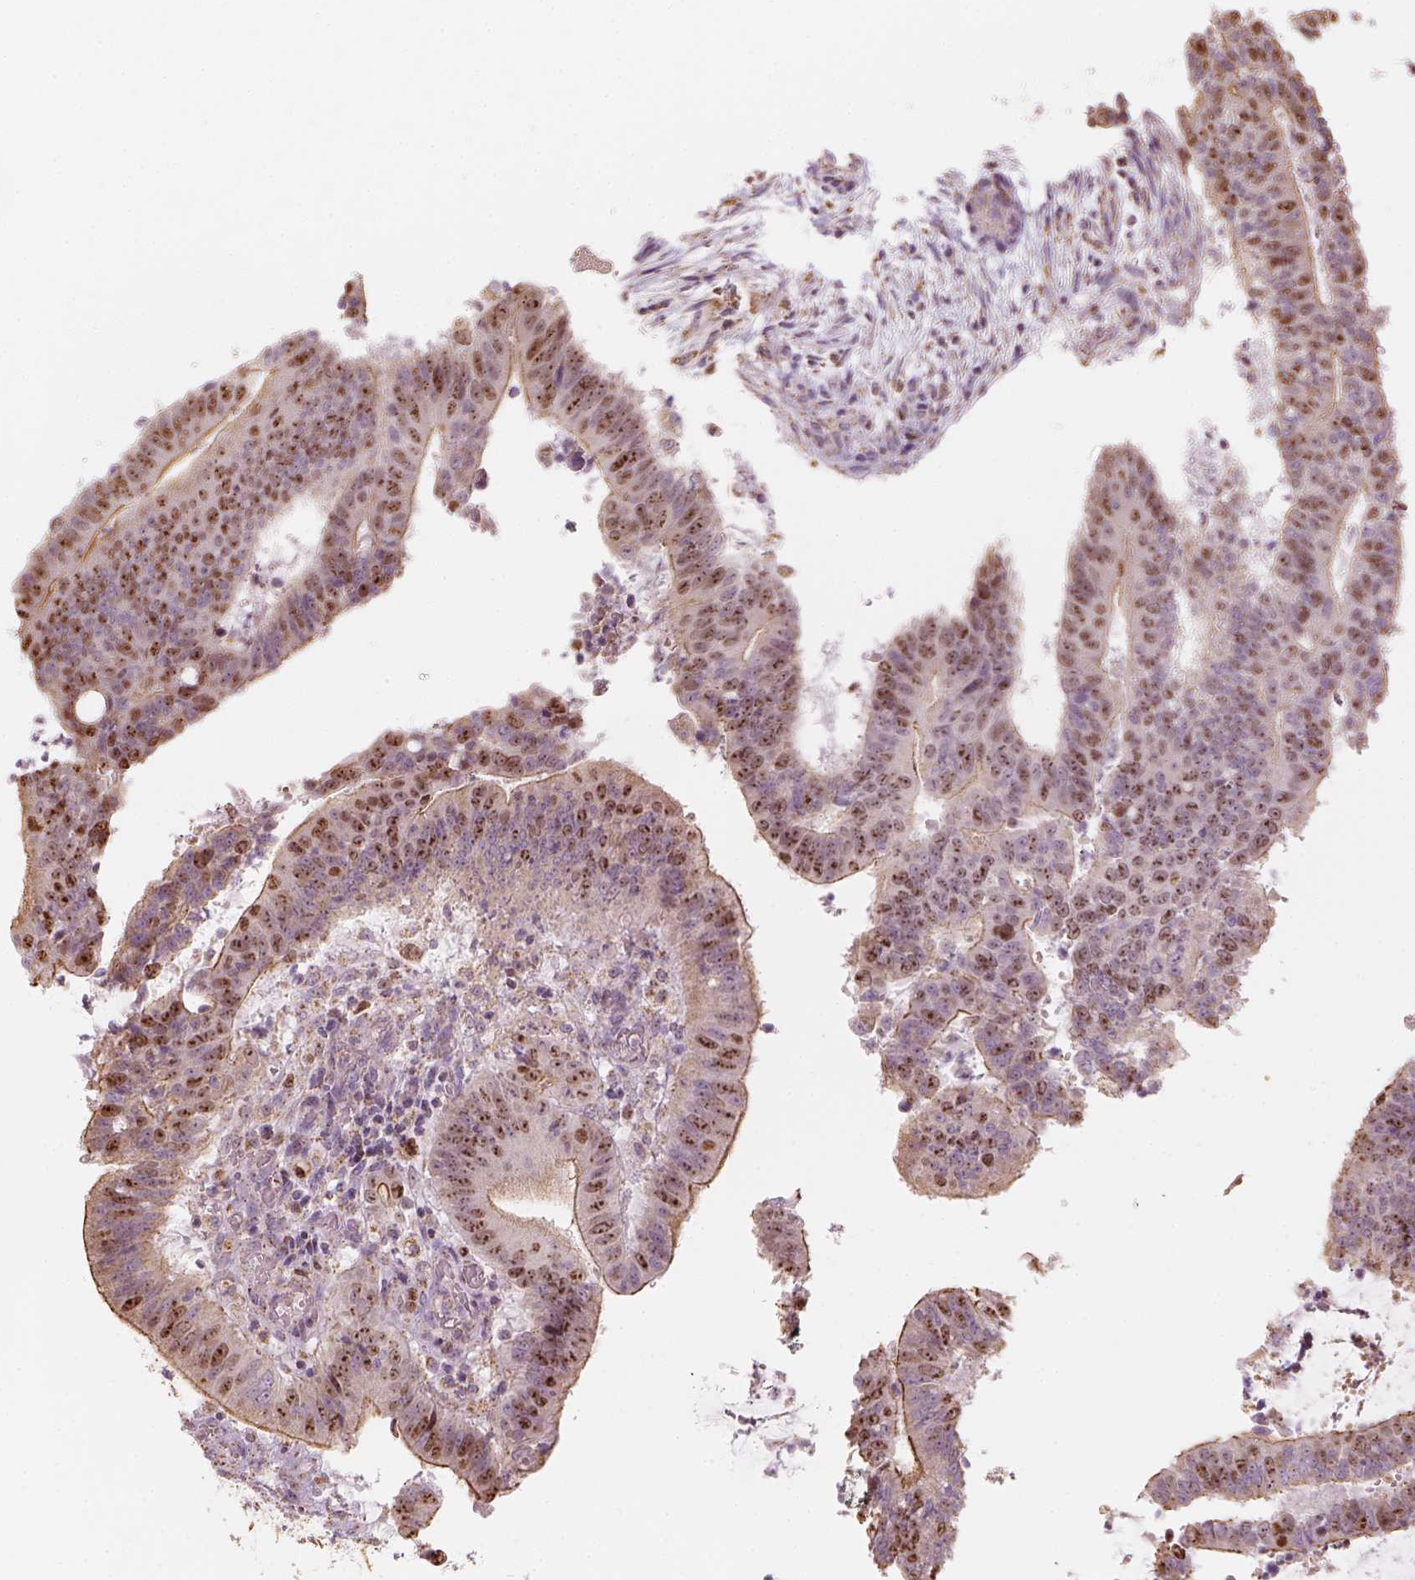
{"staining": {"intensity": "moderate", "quantity": ">75%", "location": "cytoplasmic/membranous,nuclear"}, "tissue": "colorectal cancer", "cell_type": "Tumor cells", "image_type": "cancer", "snomed": [{"axis": "morphology", "description": "Adenocarcinoma, NOS"}, {"axis": "topography", "description": "Colon"}], "caption": "This is an image of IHC staining of colorectal cancer, which shows moderate staining in the cytoplasmic/membranous and nuclear of tumor cells.", "gene": "LCA5", "patient": {"sex": "female", "age": 43}}